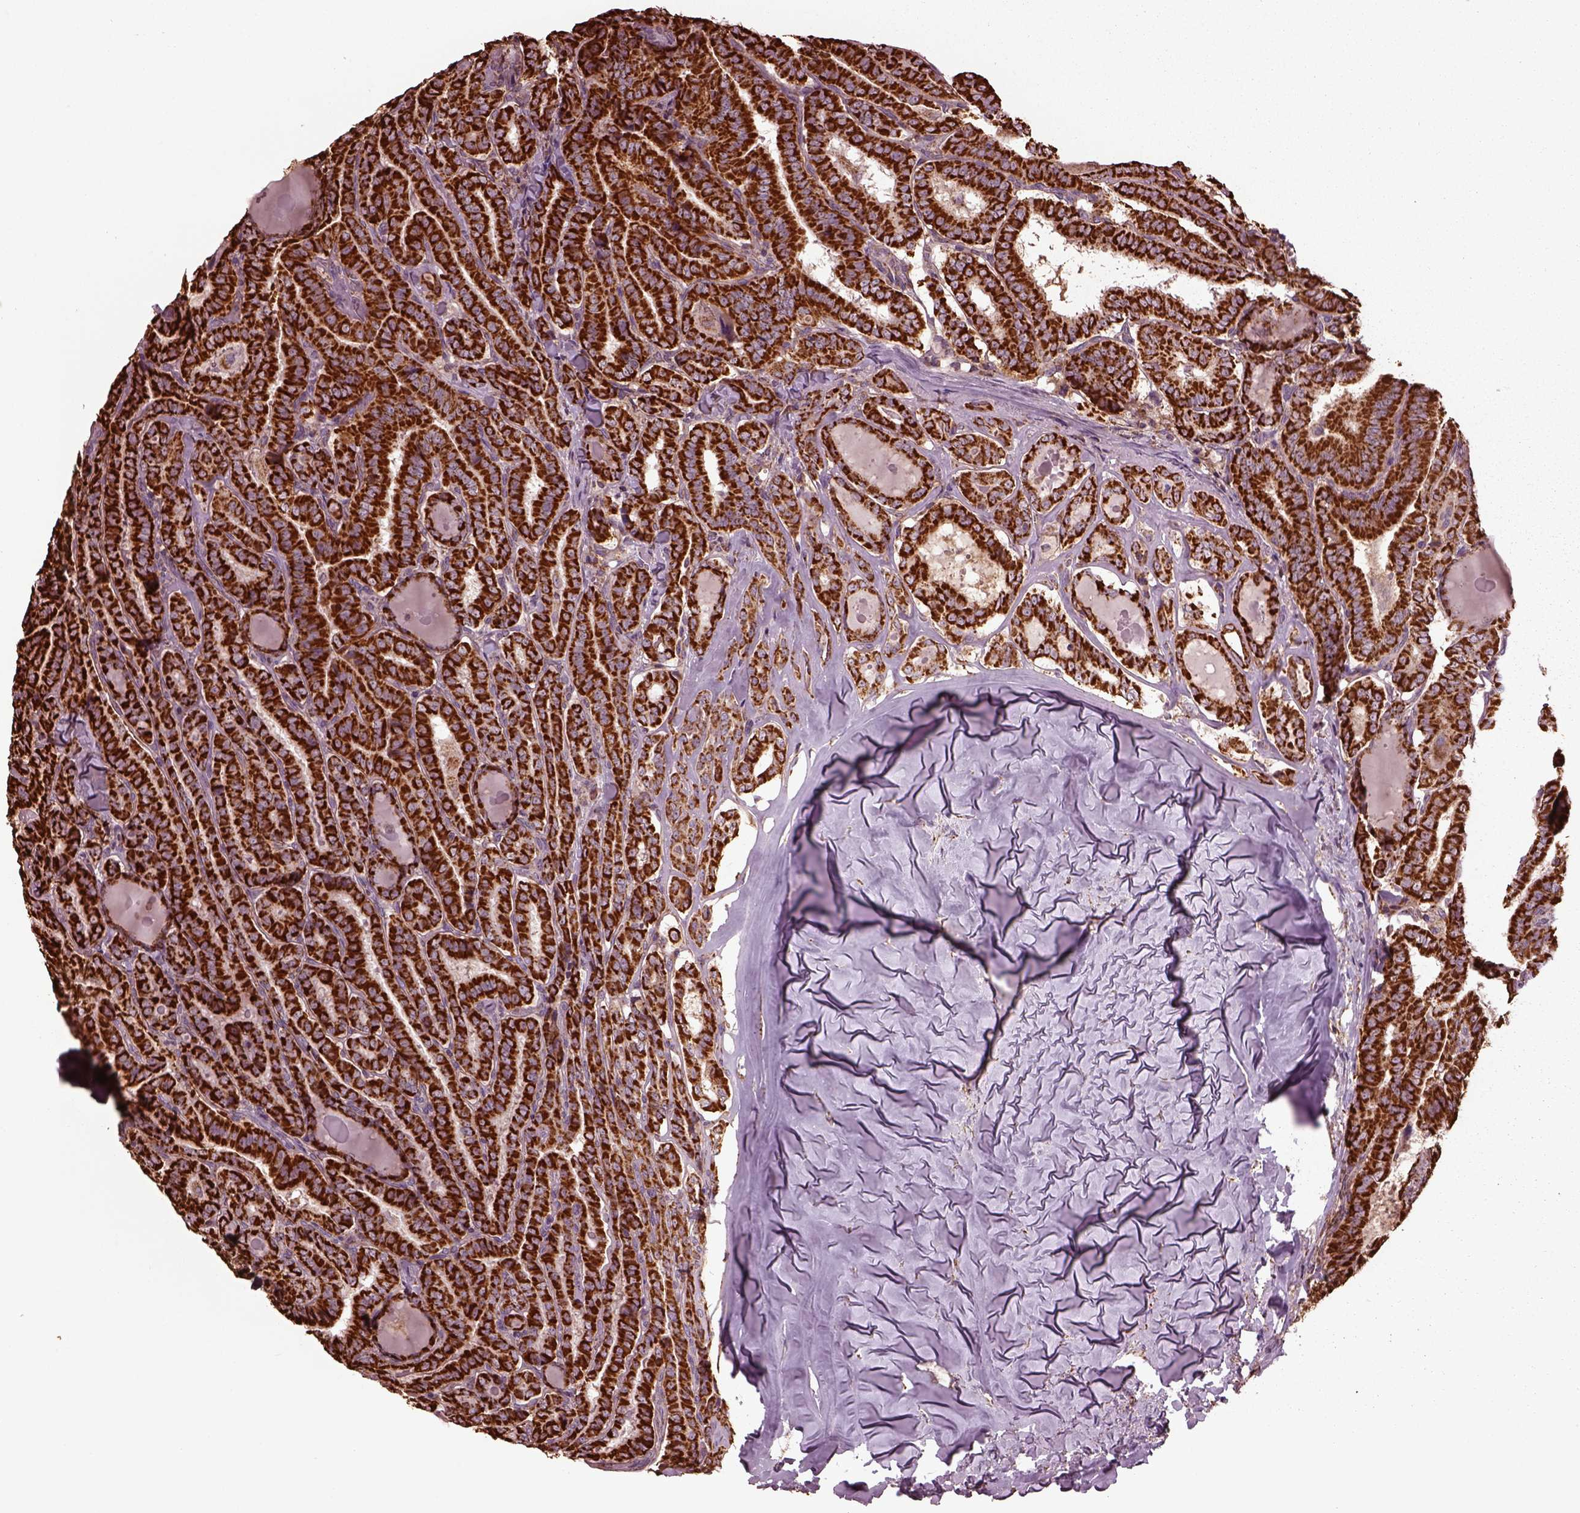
{"staining": {"intensity": "strong", "quantity": ">75%", "location": "cytoplasmic/membranous"}, "tissue": "thyroid cancer", "cell_type": "Tumor cells", "image_type": "cancer", "snomed": [{"axis": "morphology", "description": "Papillary adenocarcinoma, NOS"}, {"axis": "morphology", "description": "Papillary adenoma metastatic"}, {"axis": "topography", "description": "Thyroid gland"}], "caption": "Protein expression analysis of thyroid papillary adenoma metastatic displays strong cytoplasmic/membranous positivity in approximately >75% of tumor cells.", "gene": "TMEM254", "patient": {"sex": "female", "age": 50}}